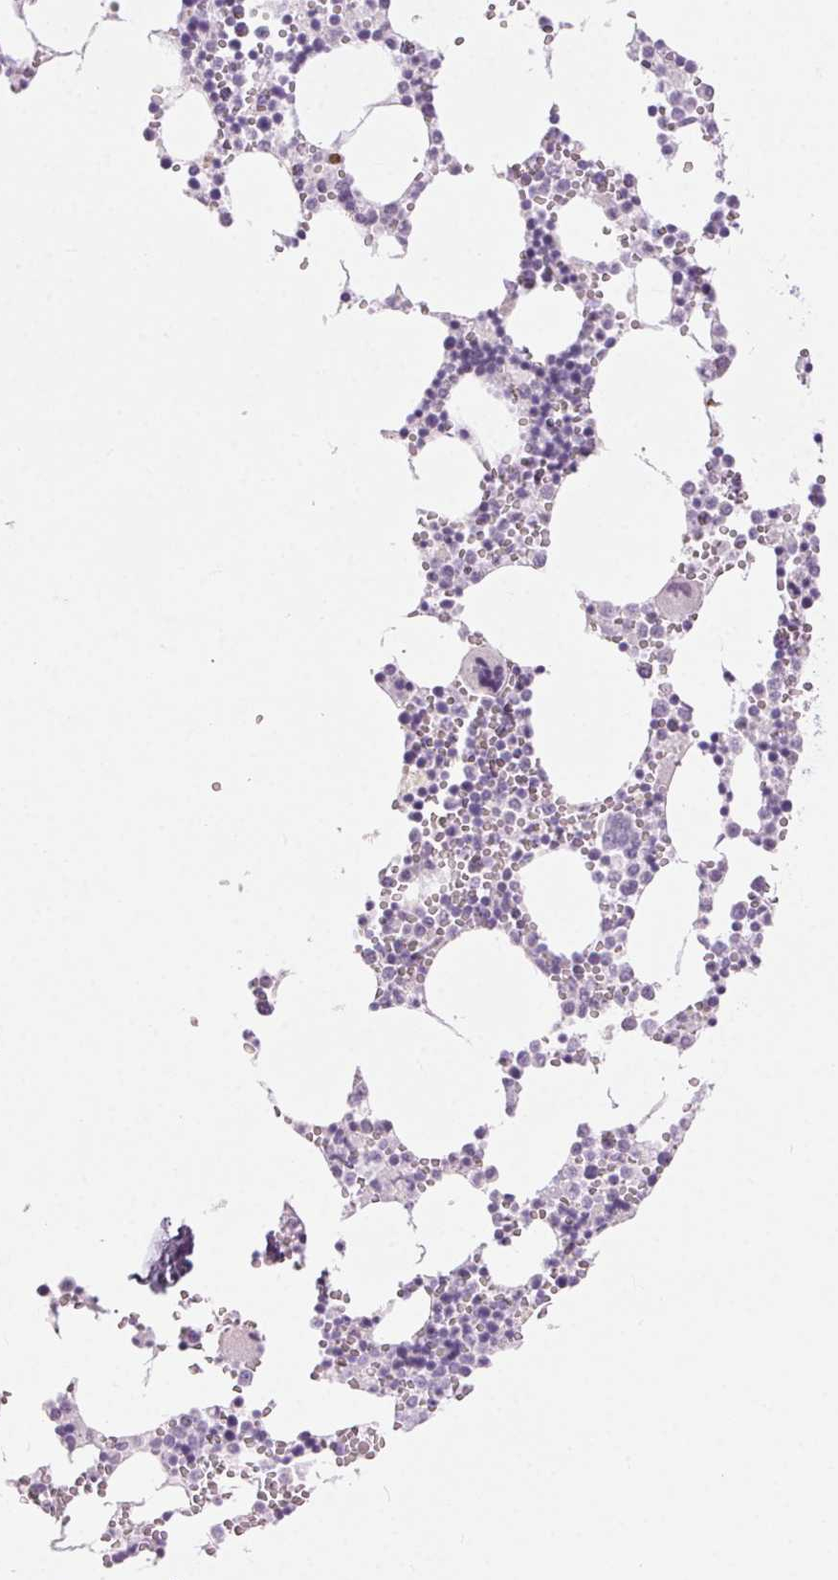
{"staining": {"intensity": "negative", "quantity": "none", "location": "none"}, "tissue": "bone marrow", "cell_type": "Hematopoietic cells", "image_type": "normal", "snomed": [{"axis": "morphology", "description": "Normal tissue, NOS"}, {"axis": "topography", "description": "Bone marrow"}], "caption": "Human bone marrow stained for a protein using IHC displays no expression in hematopoietic cells.", "gene": "BEND2", "patient": {"sex": "male", "age": 54}}